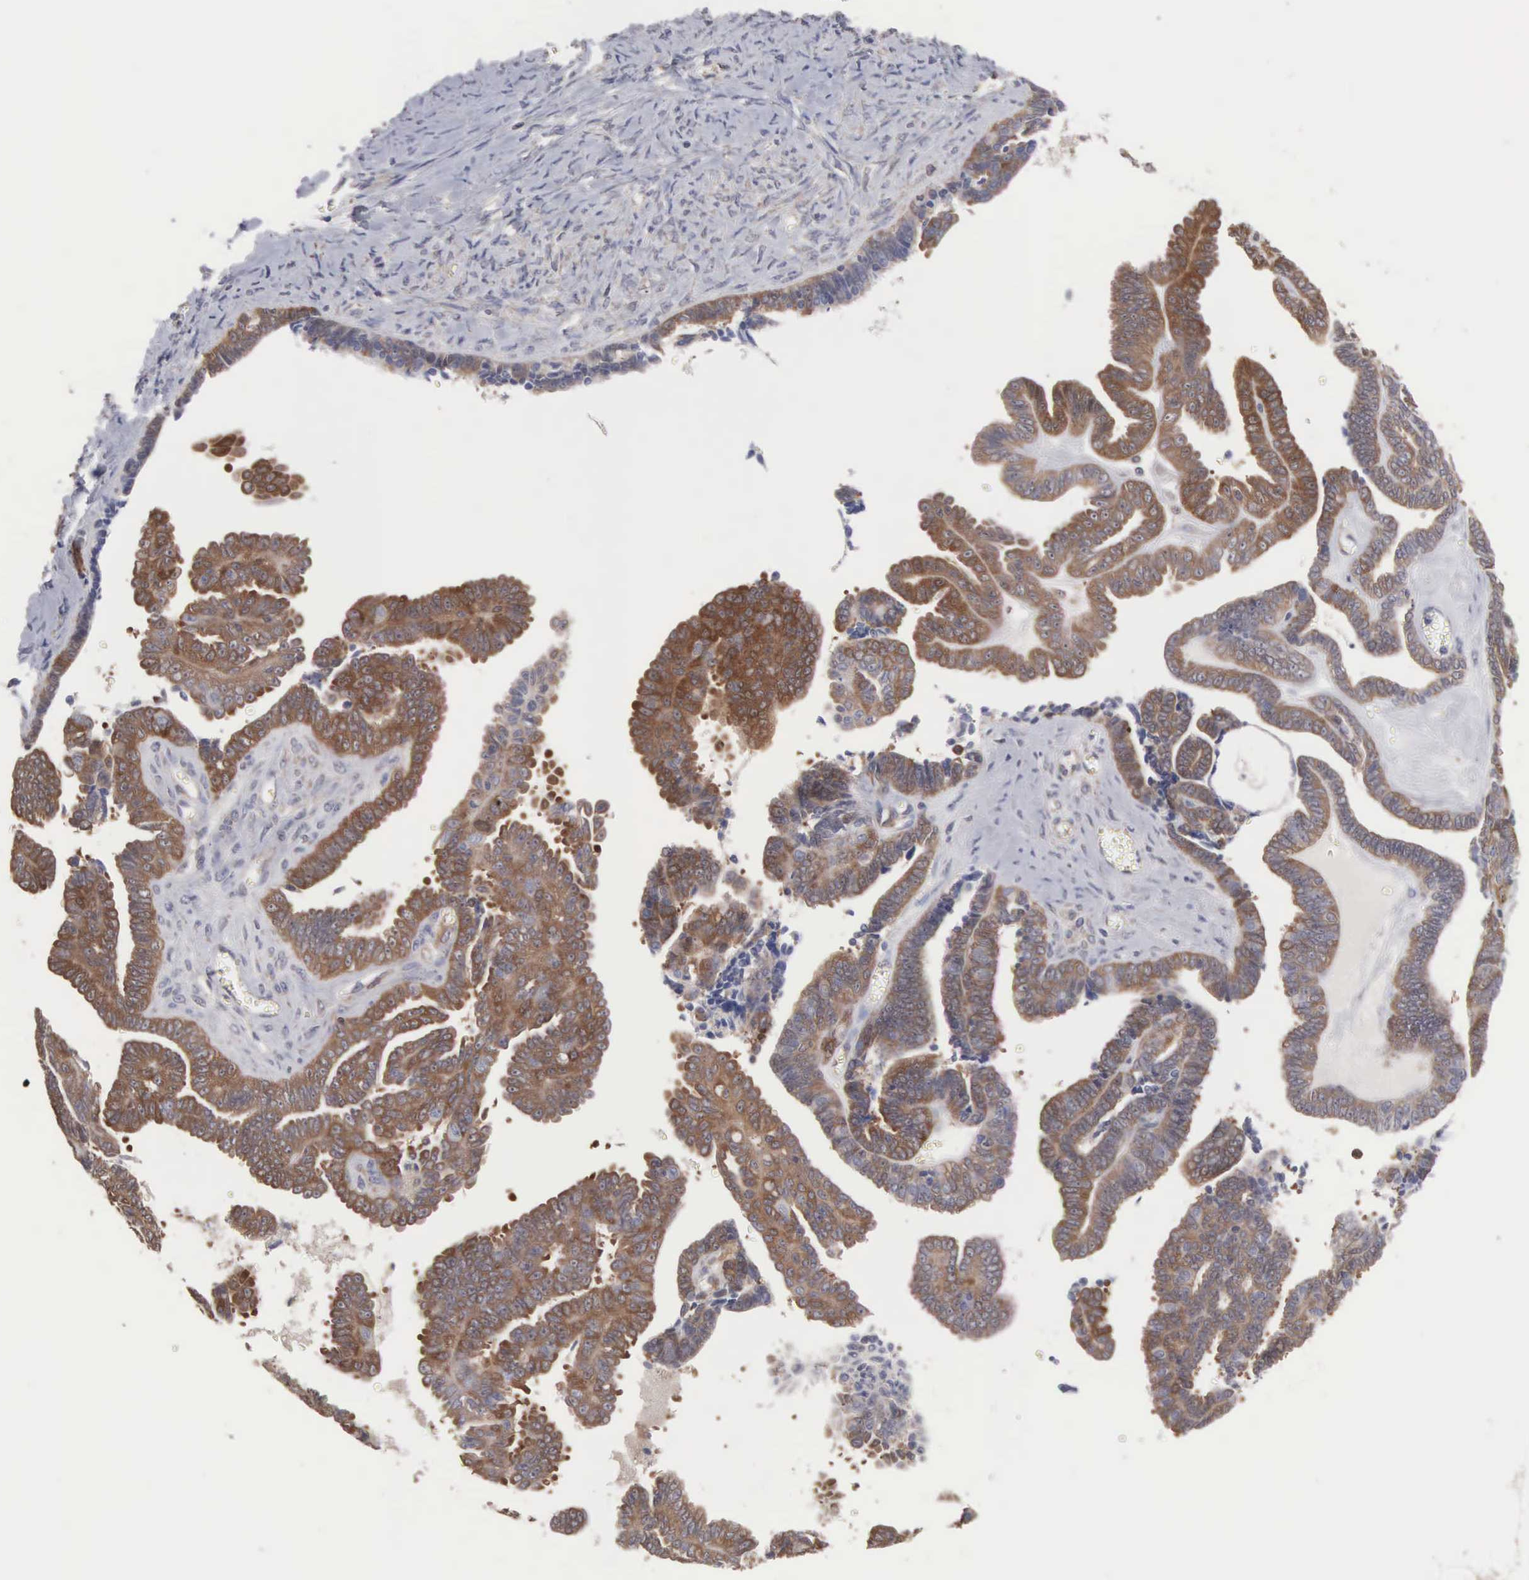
{"staining": {"intensity": "strong", "quantity": ">75%", "location": "cytoplasmic/membranous"}, "tissue": "ovarian cancer", "cell_type": "Tumor cells", "image_type": "cancer", "snomed": [{"axis": "morphology", "description": "Cystadenocarcinoma, serous, NOS"}, {"axis": "topography", "description": "Ovary"}], "caption": "Protein staining demonstrates strong cytoplasmic/membranous expression in about >75% of tumor cells in ovarian cancer (serous cystadenocarcinoma). (IHC, brightfield microscopy, high magnification).", "gene": "MTHFD1", "patient": {"sex": "female", "age": 71}}